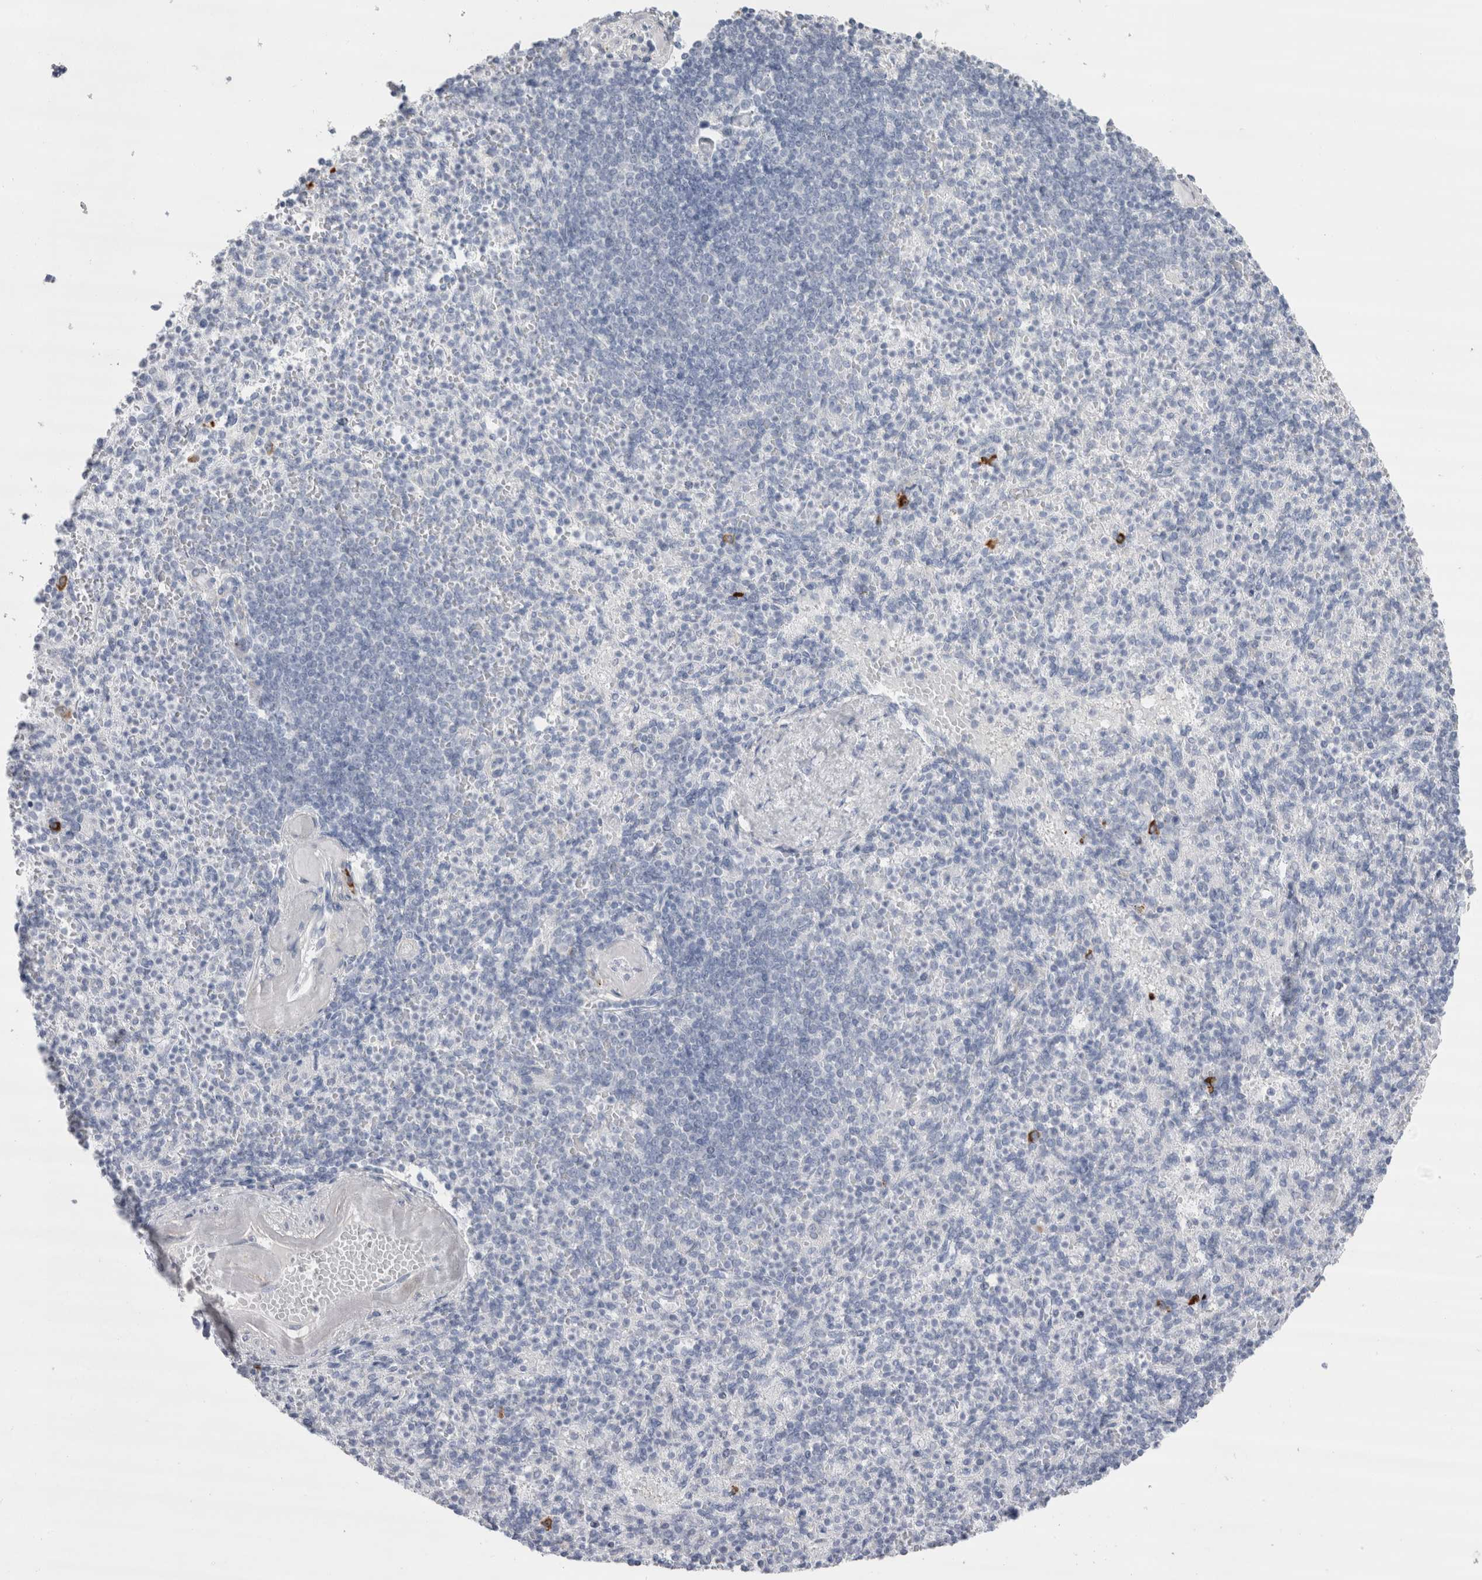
{"staining": {"intensity": "moderate", "quantity": "<25%", "location": "cytoplasmic/membranous"}, "tissue": "spleen", "cell_type": "Cells in red pulp", "image_type": "normal", "snomed": [{"axis": "morphology", "description": "Normal tissue, NOS"}, {"axis": "topography", "description": "Spleen"}], "caption": "Immunohistochemistry (DAB) staining of normal human spleen displays moderate cytoplasmic/membranous protein staining in approximately <25% of cells in red pulp.", "gene": "CDH17", "patient": {"sex": "female", "age": 74}}